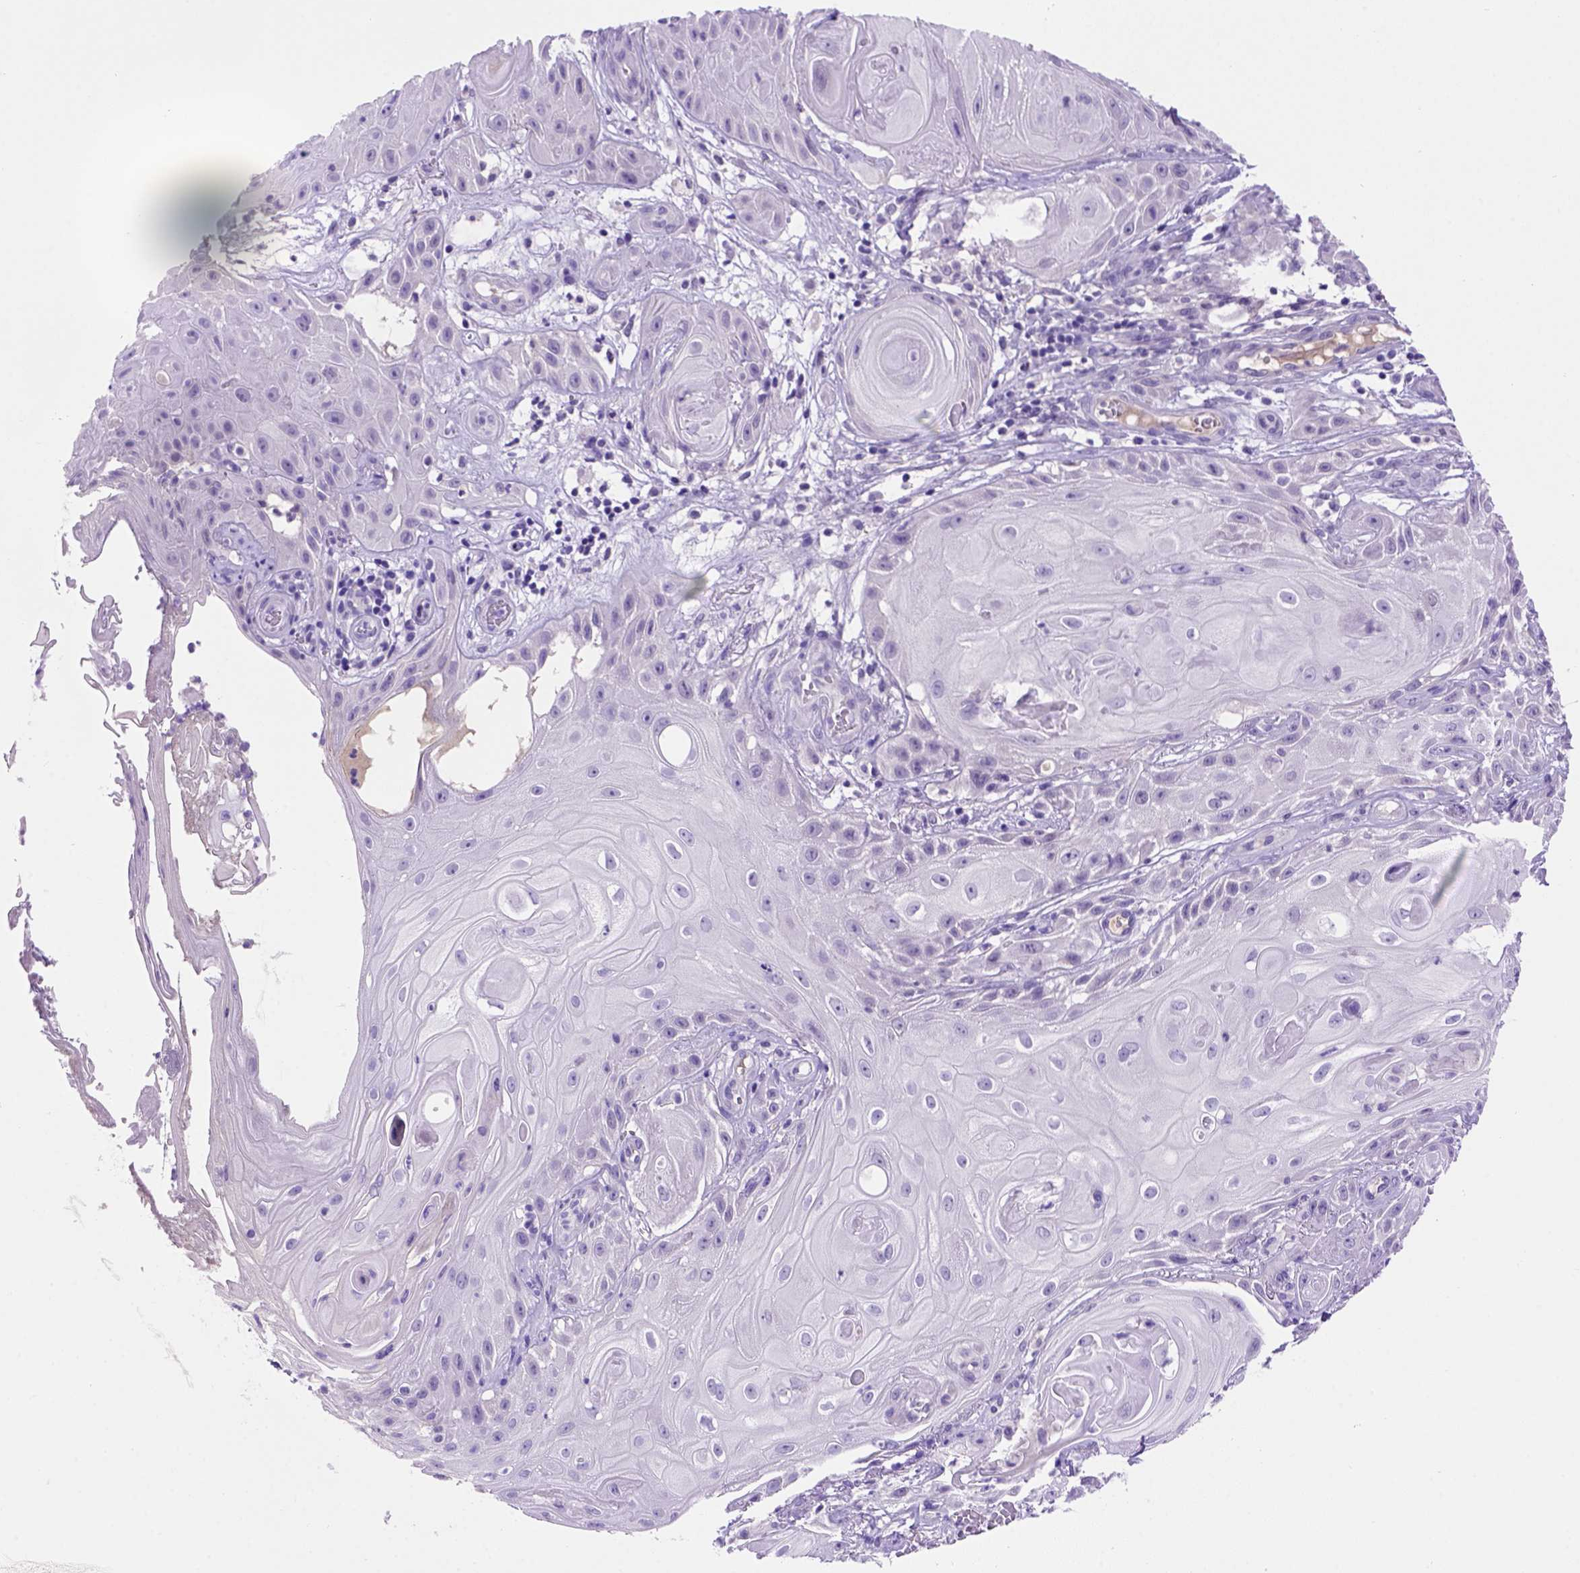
{"staining": {"intensity": "negative", "quantity": "none", "location": "none"}, "tissue": "skin cancer", "cell_type": "Tumor cells", "image_type": "cancer", "snomed": [{"axis": "morphology", "description": "Squamous cell carcinoma, NOS"}, {"axis": "topography", "description": "Skin"}], "caption": "Skin cancer was stained to show a protein in brown. There is no significant expression in tumor cells.", "gene": "FAM81B", "patient": {"sex": "male", "age": 62}}